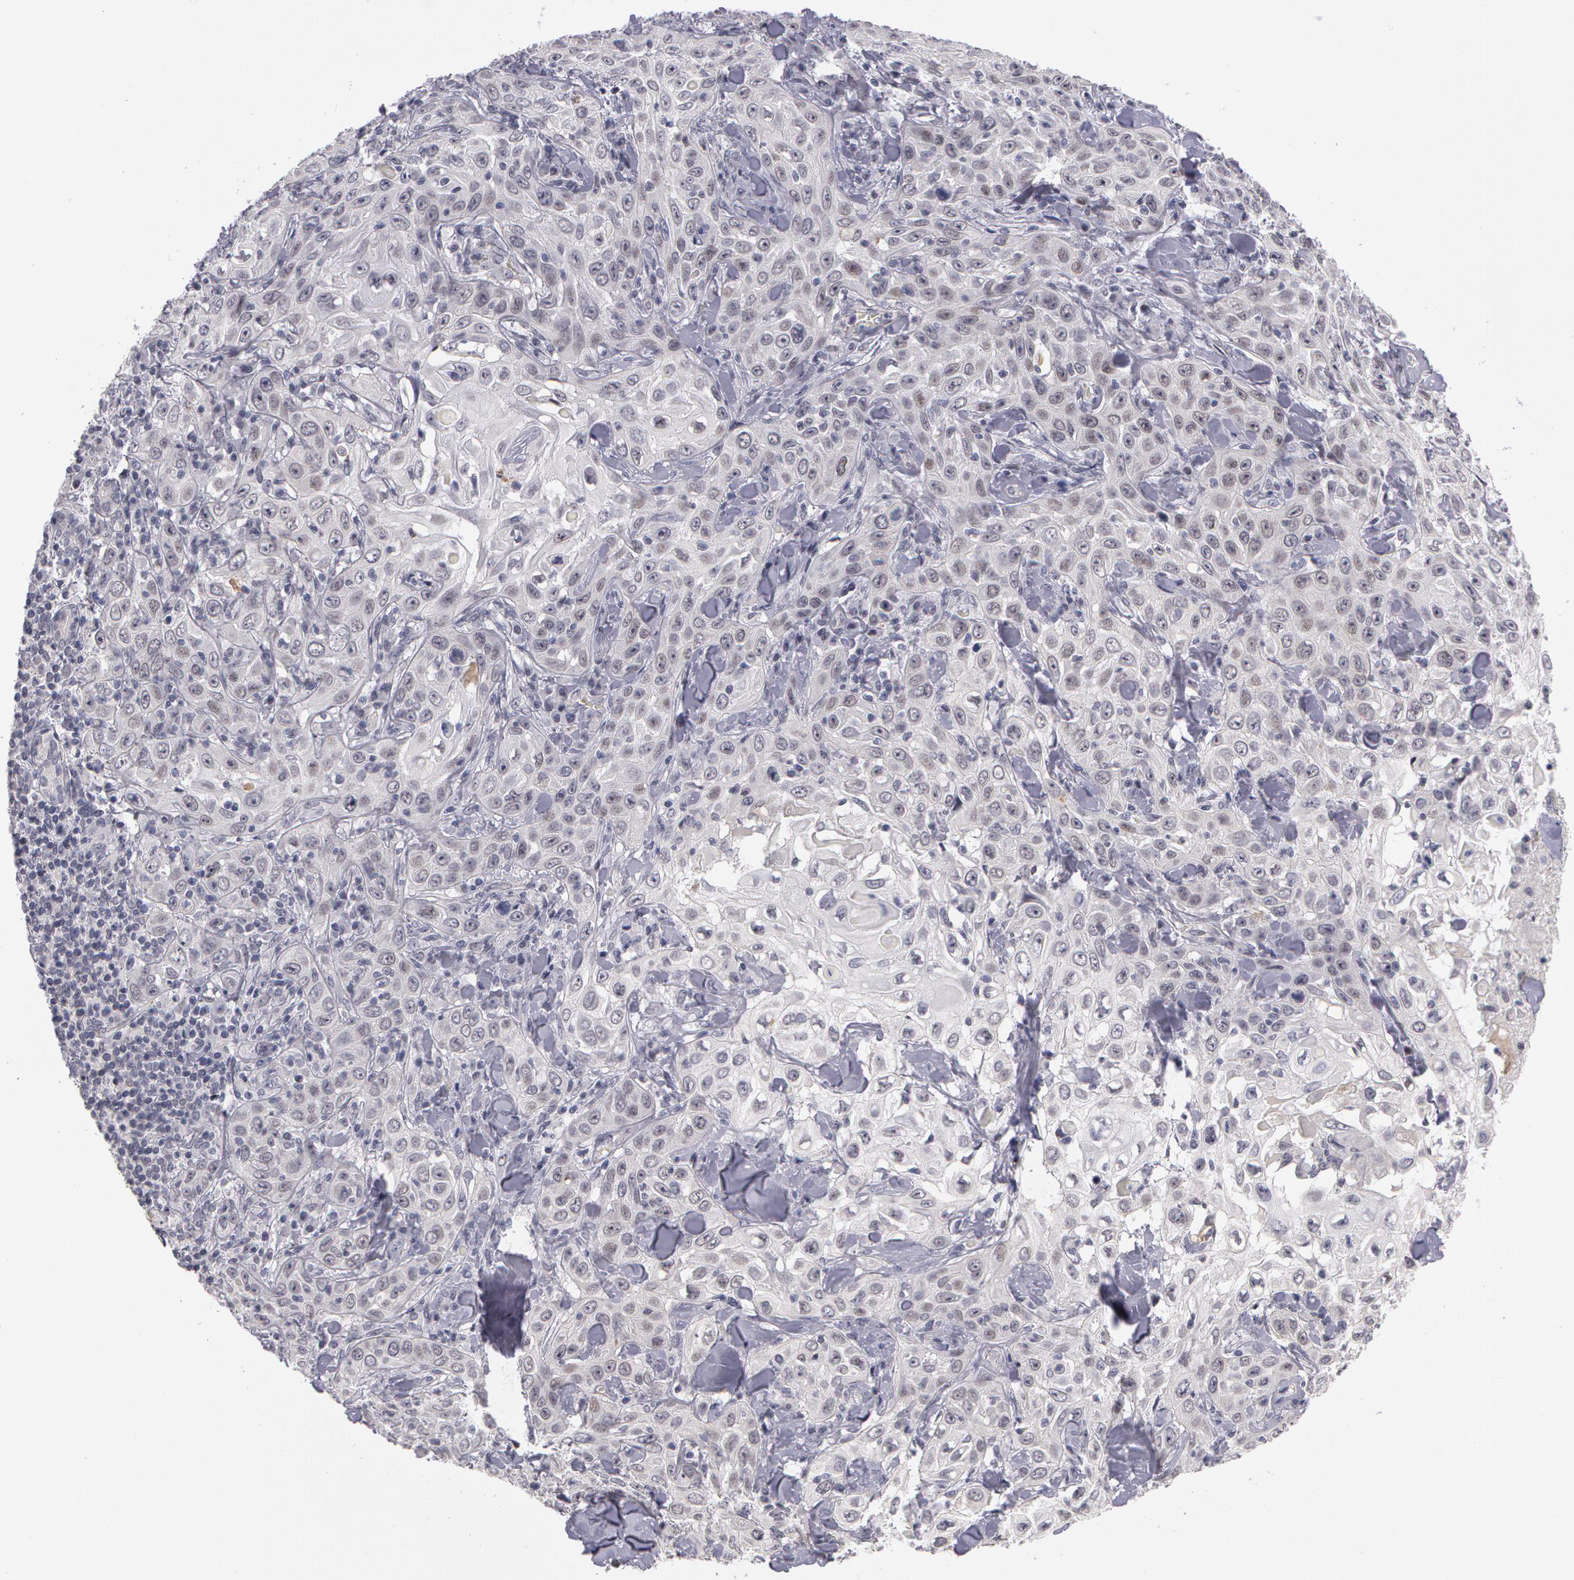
{"staining": {"intensity": "negative", "quantity": "none", "location": "none"}, "tissue": "skin cancer", "cell_type": "Tumor cells", "image_type": "cancer", "snomed": [{"axis": "morphology", "description": "Squamous cell carcinoma, NOS"}, {"axis": "topography", "description": "Skin"}], "caption": "Protein analysis of skin cancer reveals no significant positivity in tumor cells.", "gene": "PRICKLE1", "patient": {"sex": "male", "age": 84}}